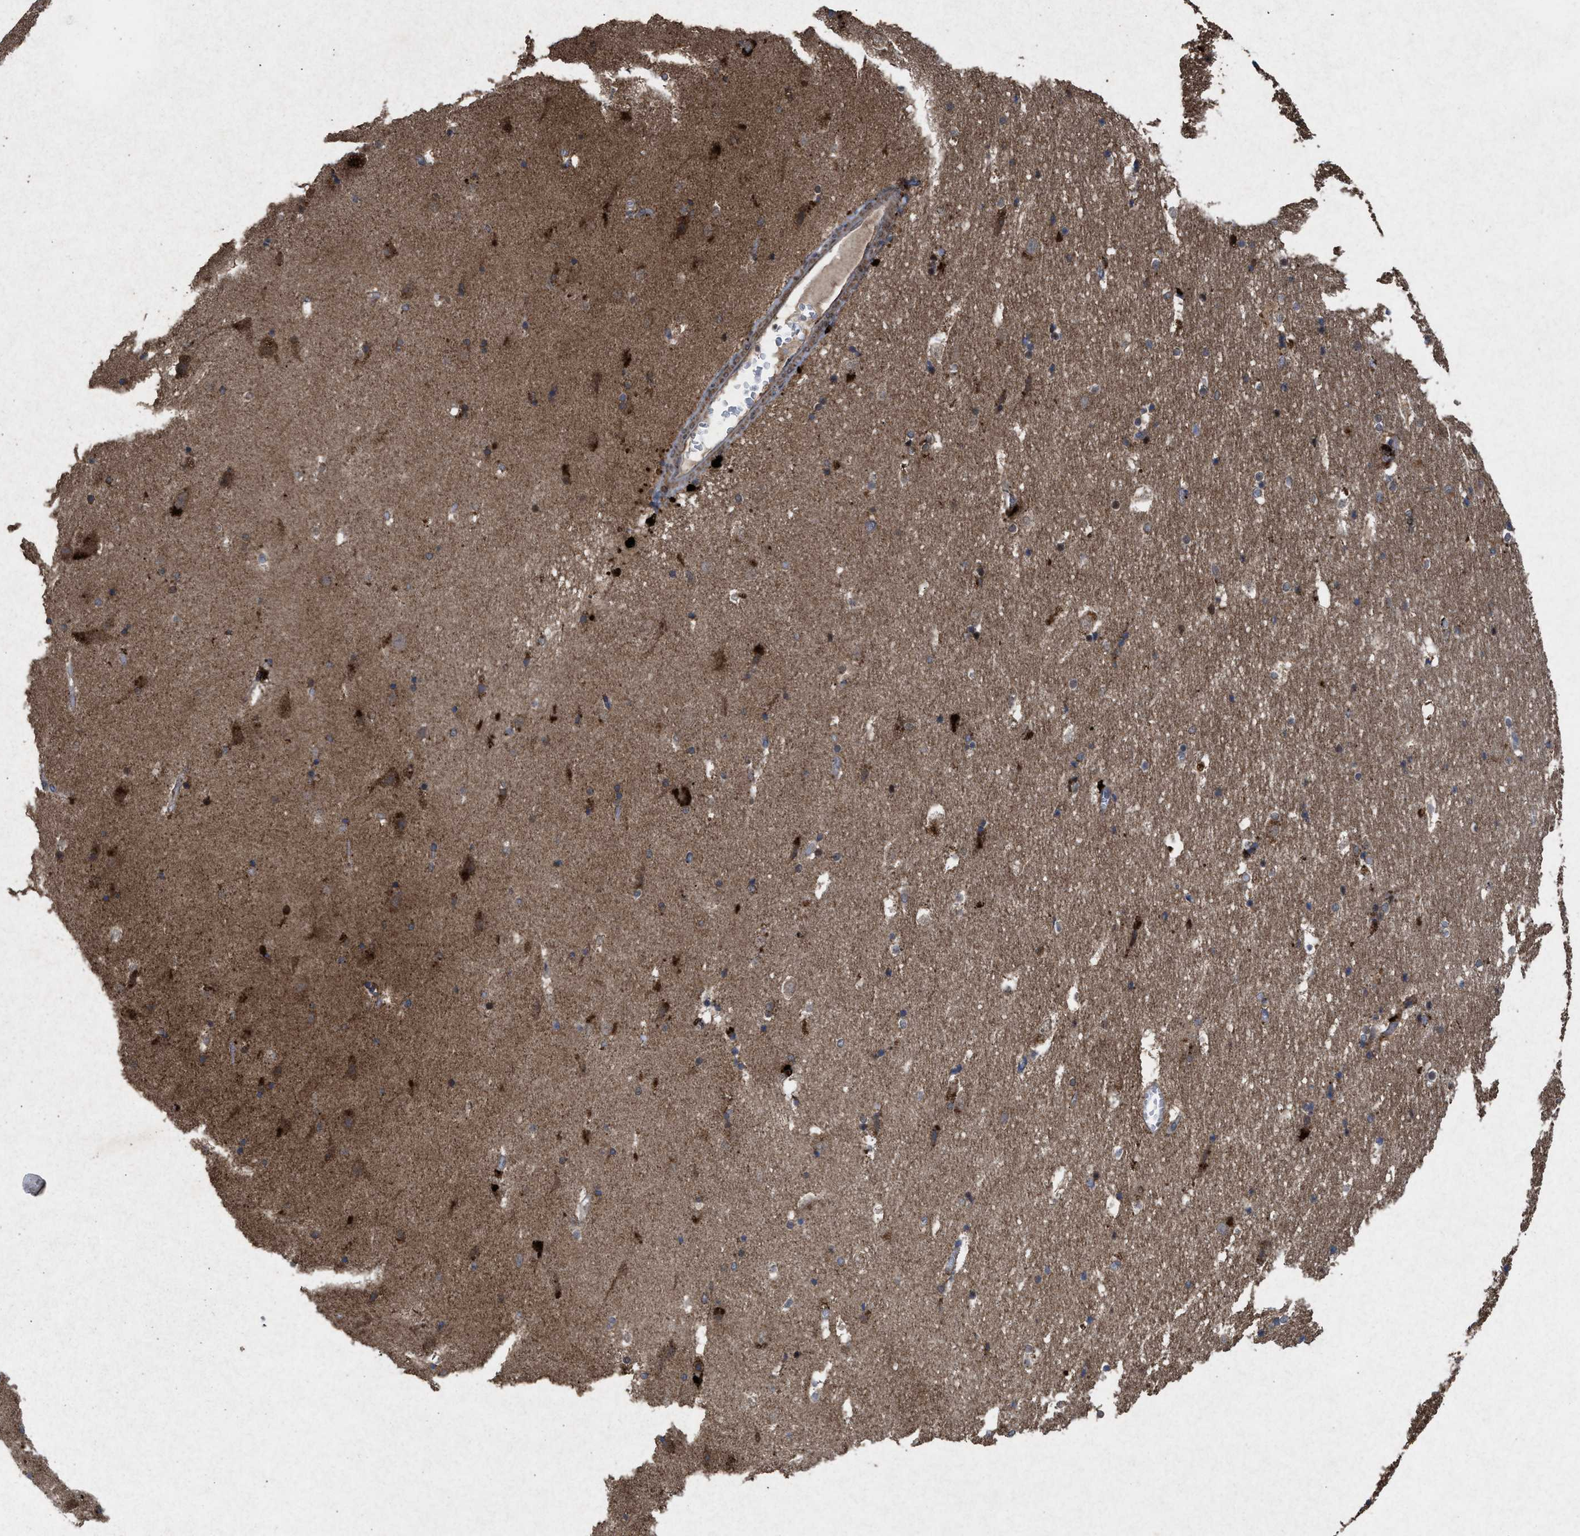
{"staining": {"intensity": "strong", "quantity": "<25%", "location": "cytoplasmic/membranous"}, "tissue": "hippocampus", "cell_type": "Glial cells", "image_type": "normal", "snomed": [{"axis": "morphology", "description": "Normal tissue, NOS"}, {"axis": "topography", "description": "Hippocampus"}], "caption": "Protein analysis of benign hippocampus shows strong cytoplasmic/membranous expression in about <25% of glial cells. (Brightfield microscopy of DAB IHC at high magnification).", "gene": "MSI2", "patient": {"sex": "male", "age": 45}}